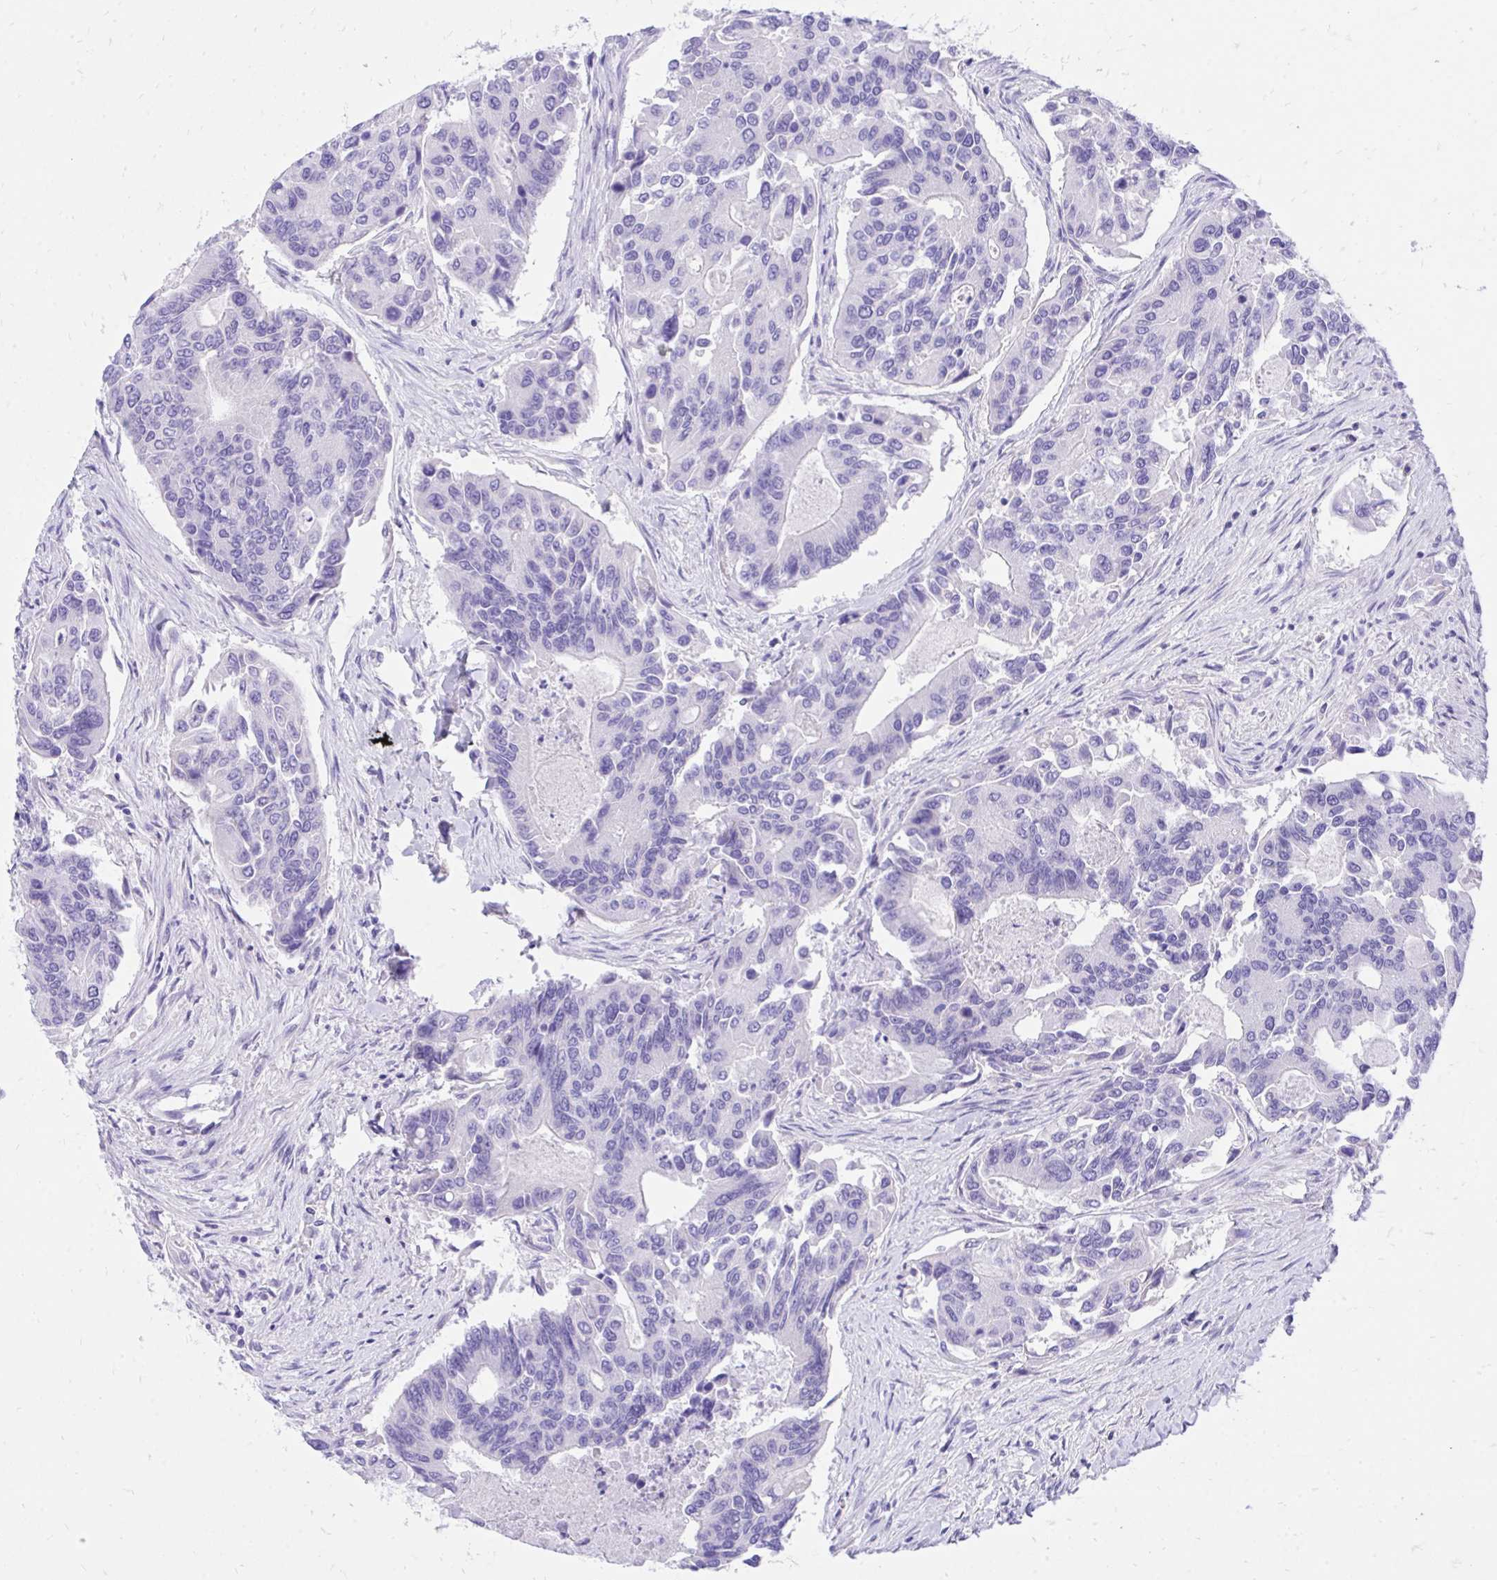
{"staining": {"intensity": "negative", "quantity": "none", "location": "none"}, "tissue": "colorectal cancer", "cell_type": "Tumor cells", "image_type": "cancer", "snomed": [{"axis": "morphology", "description": "Adenocarcinoma, NOS"}, {"axis": "topography", "description": "Colon"}], "caption": "This is an immunohistochemistry (IHC) histopathology image of human colorectal cancer. There is no staining in tumor cells.", "gene": "MON1A", "patient": {"sex": "female", "age": 67}}